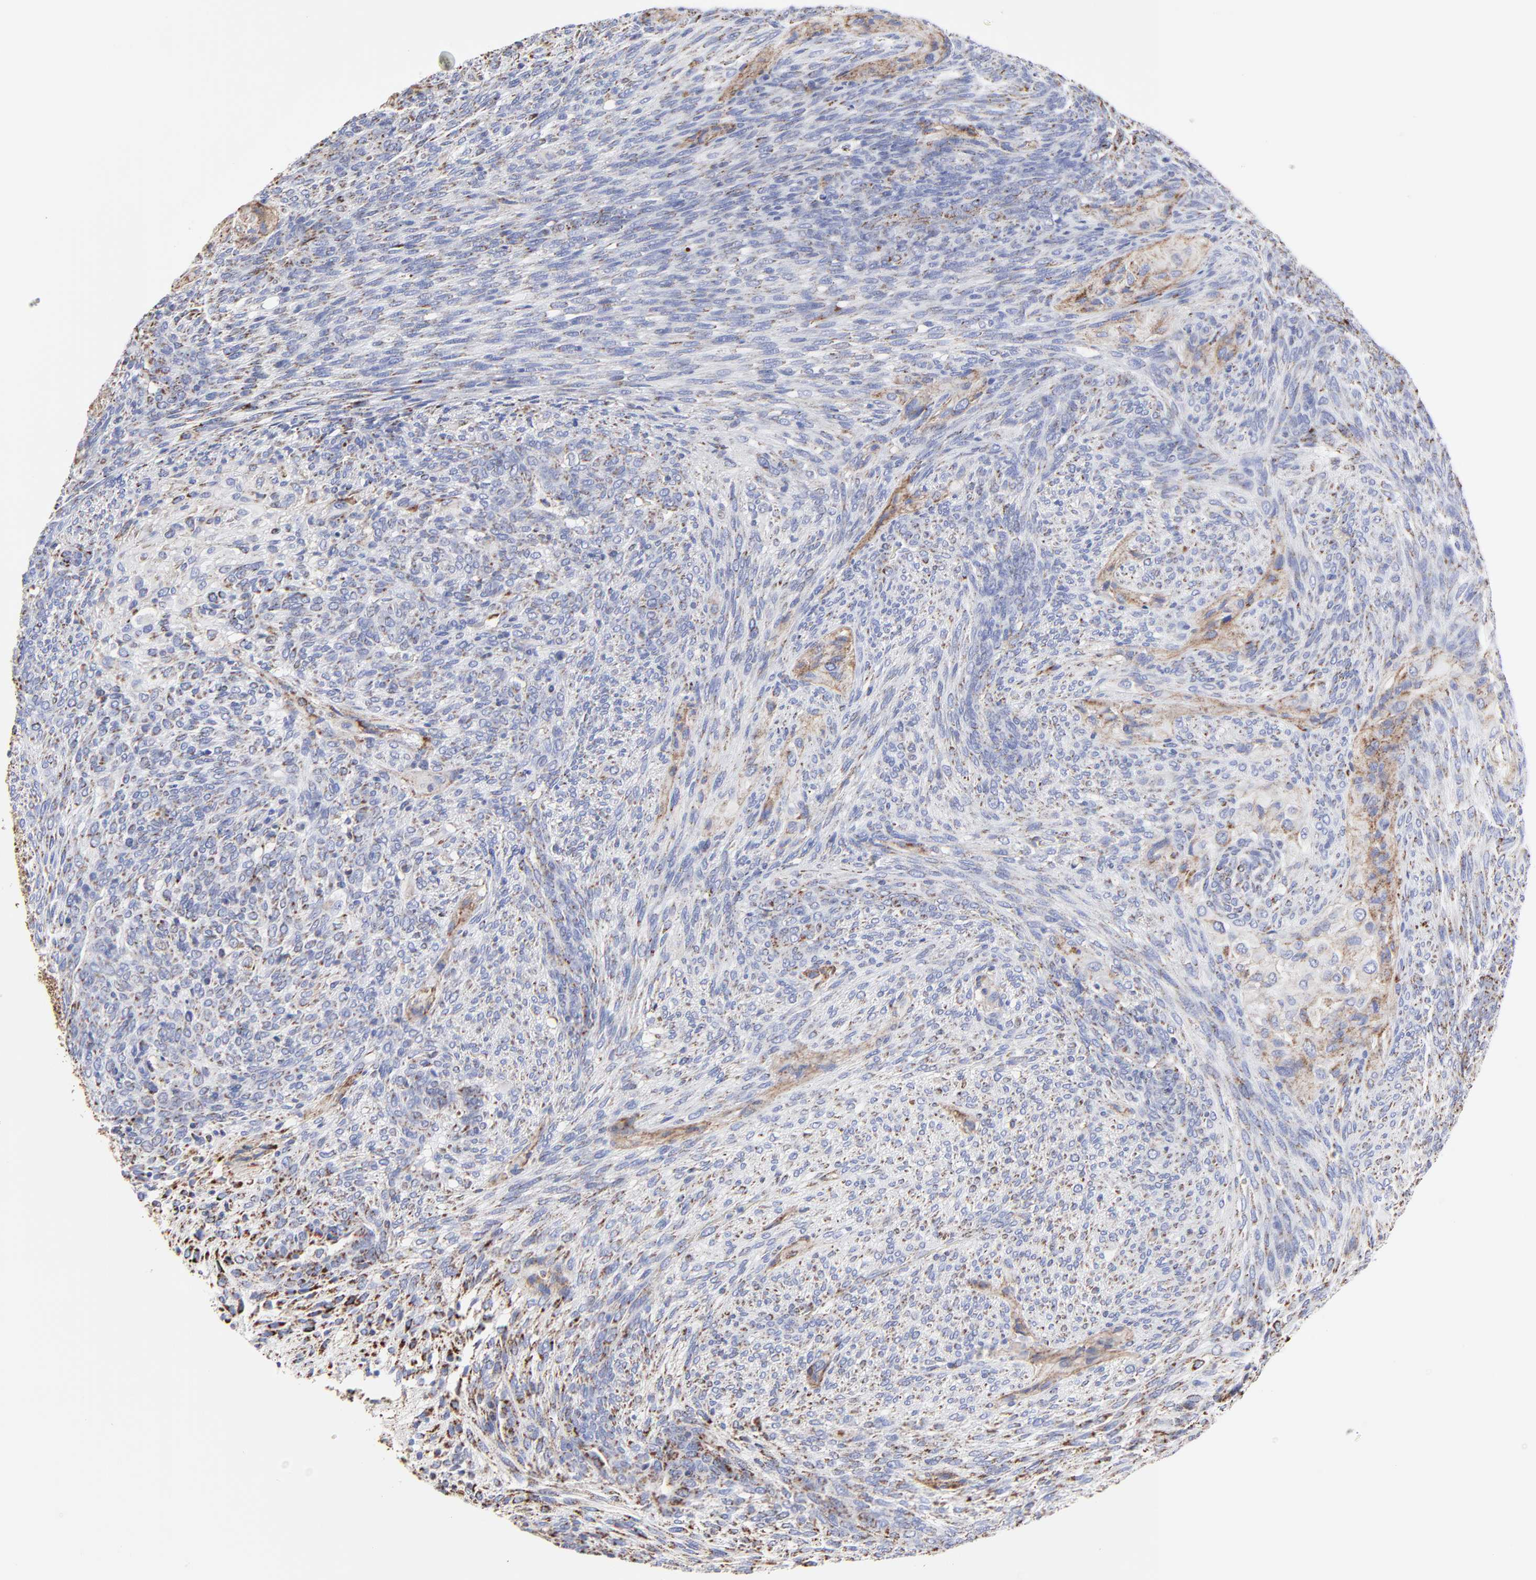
{"staining": {"intensity": "moderate", "quantity": "25%-75%", "location": "cytoplasmic/membranous"}, "tissue": "glioma", "cell_type": "Tumor cells", "image_type": "cancer", "snomed": [{"axis": "morphology", "description": "Glioma, malignant, High grade"}, {"axis": "topography", "description": "Cerebral cortex"}], "caption": "Glioma was stained to show a protein in brown. There is medium levels of moderate cytoplasmic/membranous staining in about 25%-75% of tumor cells.", "gene": "PINK1", "patient": {"sex": "female", "age": 55}}